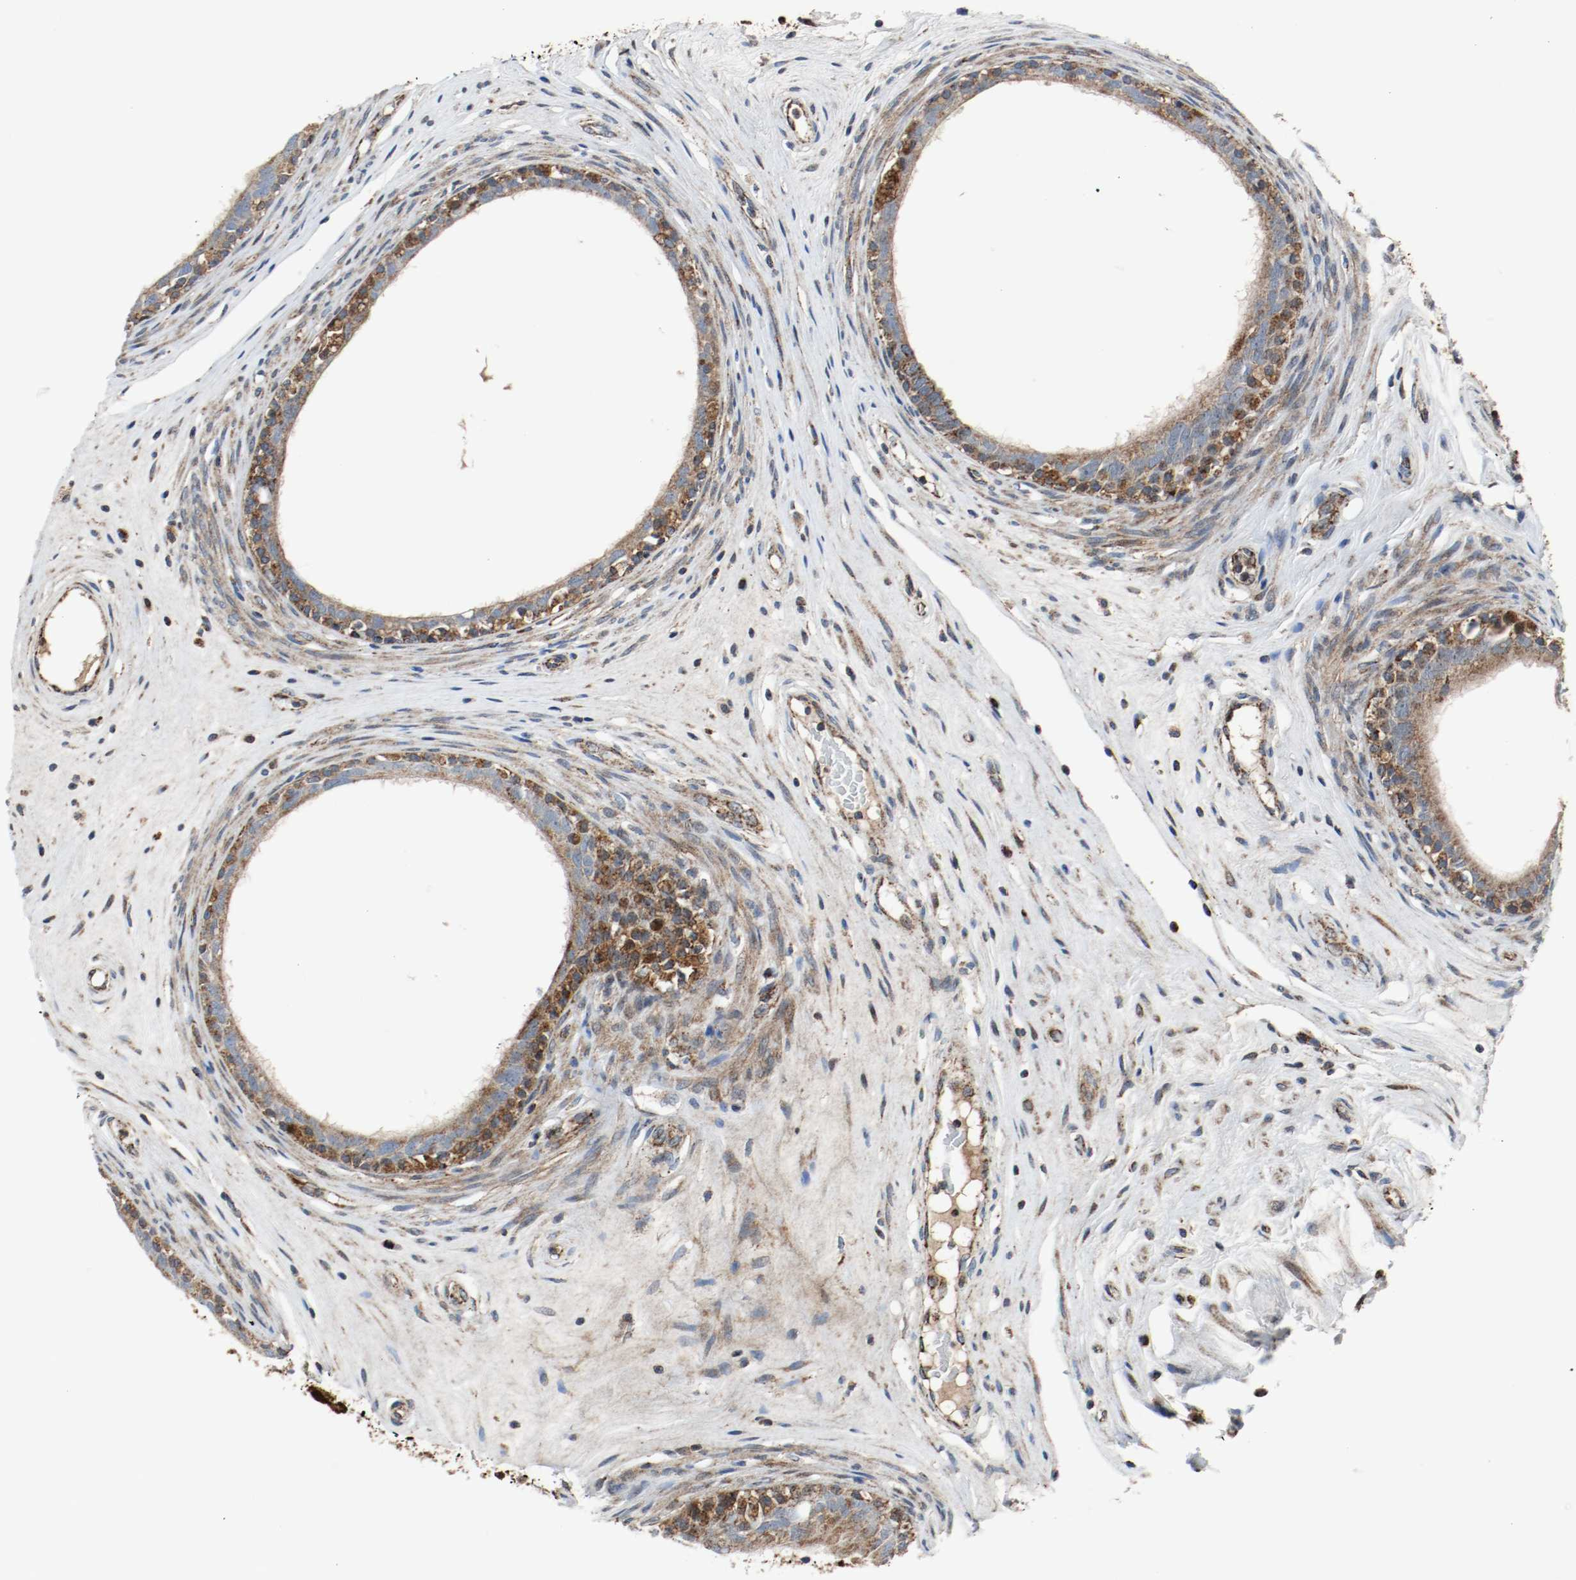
{"staining": {"intensity": "moderate", "quantity": ">75%", "location": "cytoplasmic/membranous"}, "tissue": "epididymis", "cell_type": "Glandular cells", "image_type": "normal", "snomed": [{"axis": "morphology", "description": "Normal tissue, NOS"}, {"axis": "morphology", "description": "Inflammation, NOS"}, {"axis": "topography", "description": "Epididymis"}], "caption": "Moderate cytoplasmic/membranous protein positivity is appreciated in about >75% of glandular cells in epididymis. The staining was performed using DAB (3,3'-diaminobenzidine) to visualize the protein expression in brown, while the nuclei were stained in blue with hematoxylin (Magnification: 20x).", "gene": "TXNRD1", "patient": {"sex": "male", "age": 84}}